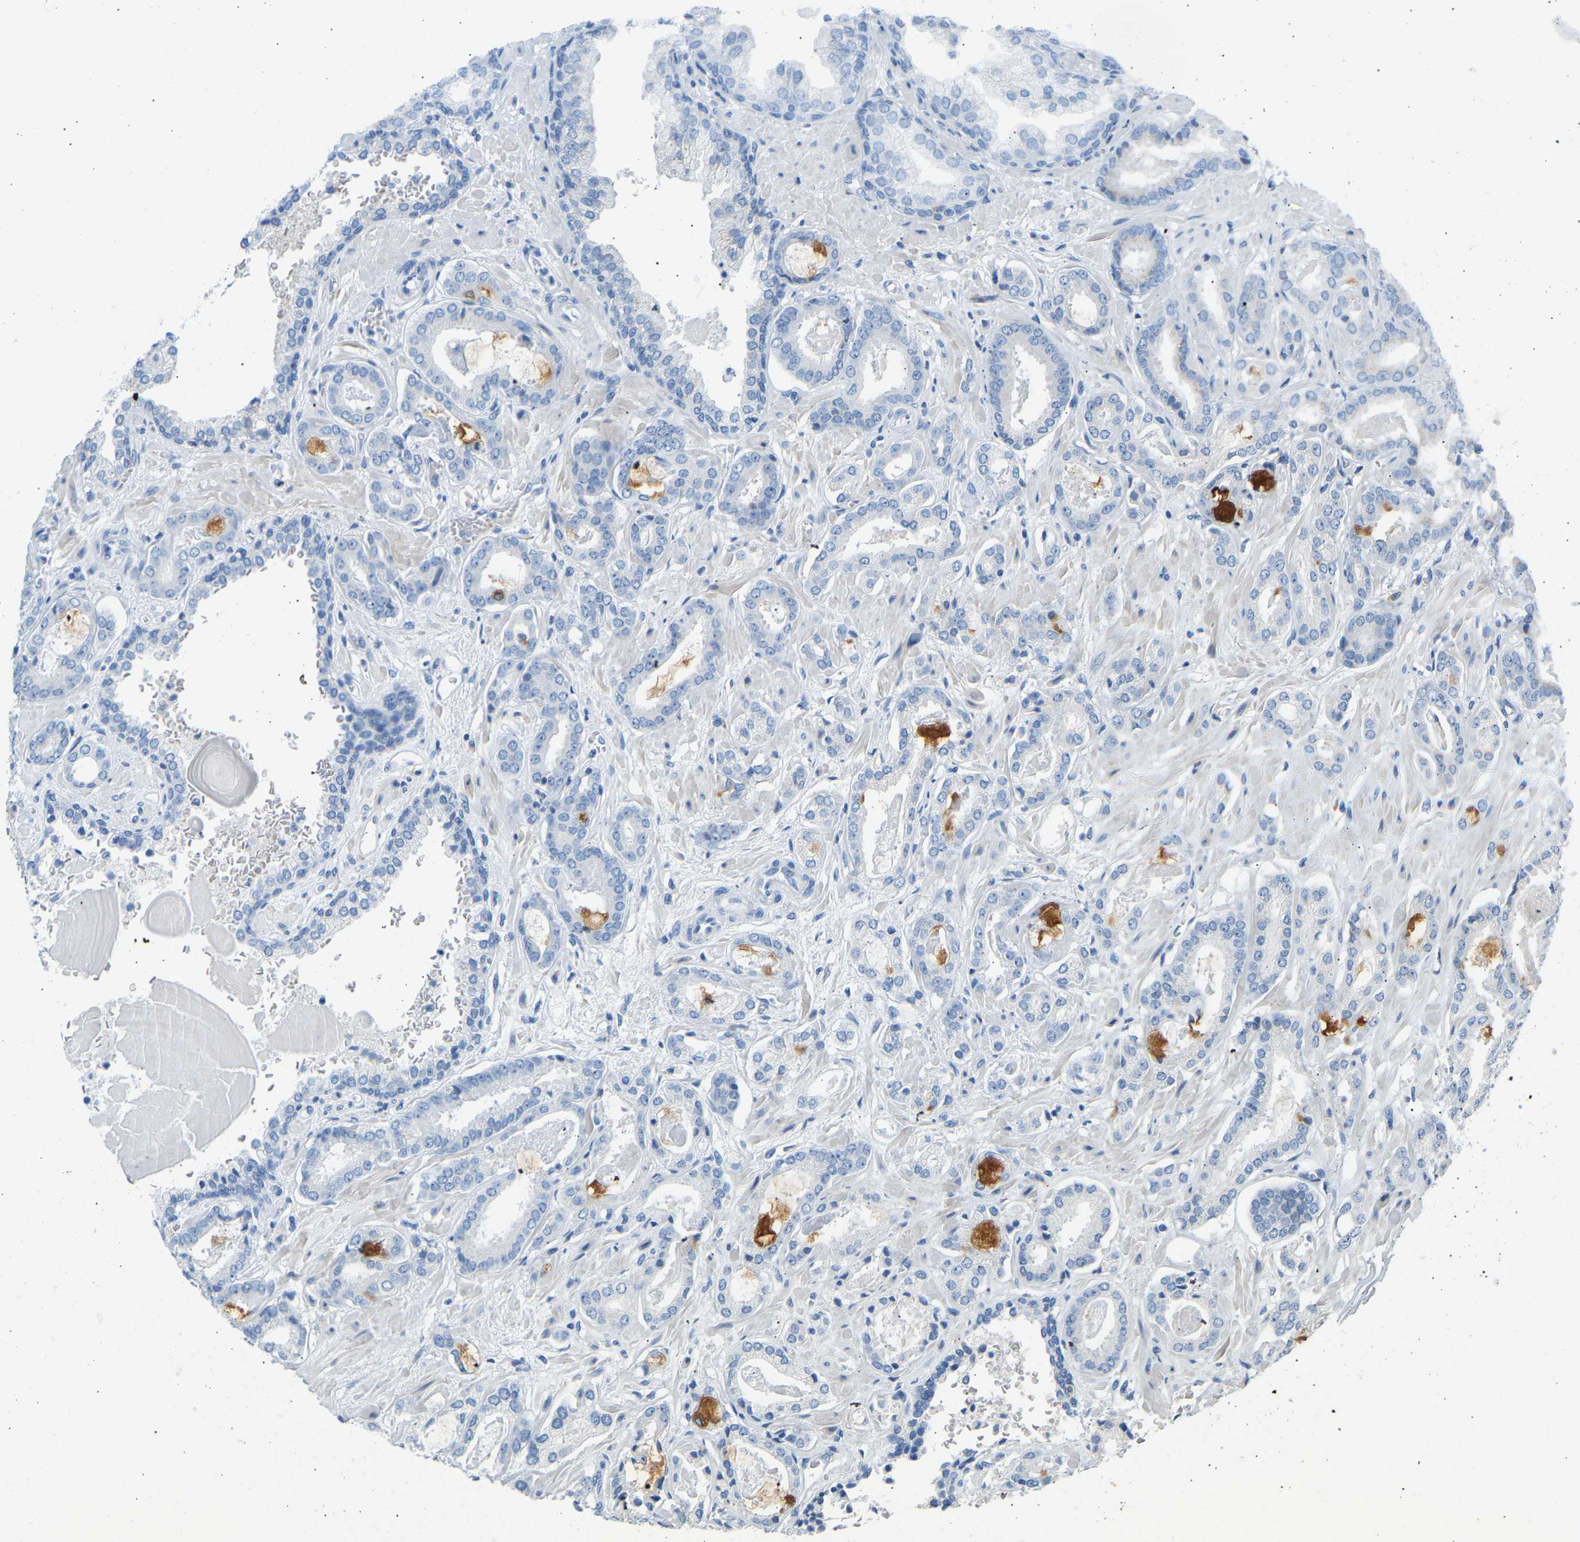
{"staining": {"intensity": "negative", "quantity": "none", "location": "none"}, "tissue": "prostate cancer", "cell_type": "Tumor cells", "image_type": "cancer", "snomed": [{"axis": "morphology", "description": "Adenocarcinoma, Low grade"}, {"axis": "topography", "description": "Prostate"}], "caption": "An immunohistochemistry (IHC) photomicrograph of prostate cancer (low-grade adenocarcinoma) is shown. There is no staining in tumor cells of prostate cancer (low-grade adenocarcinoma).", "gene": "GNAS", "patient": {"sex": "male", "age": 53}}